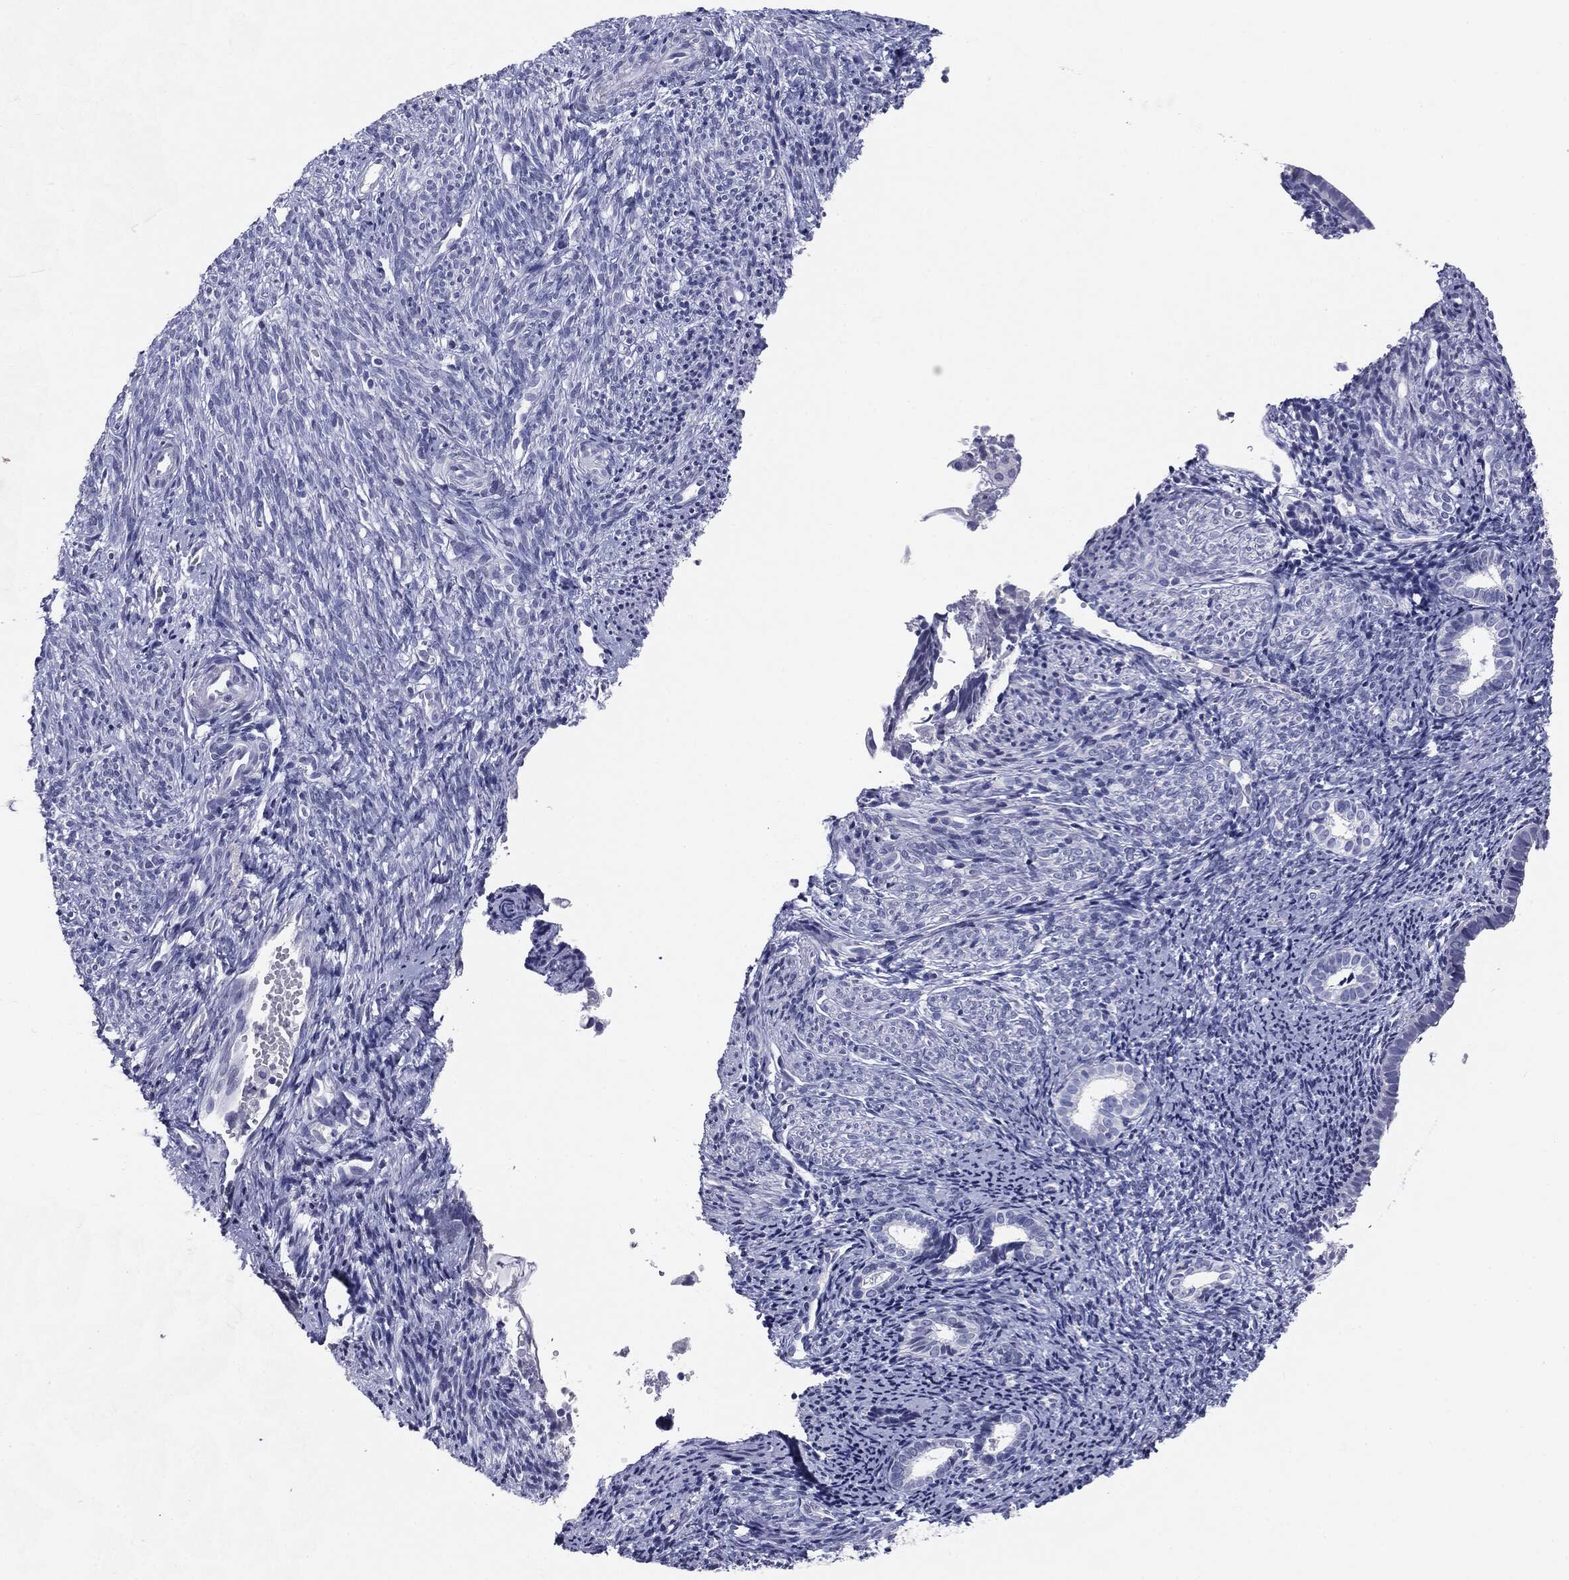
{"staining": {"intensity": "negative", "quantity": "none", "location": "none"}, "tissue": "endometrial cancer", "cell_type": "Tumor cells", "image_type": "cancer", "snomed": [{"axis": "morphology", "description": "Adenocarcinoma, NOS"}, {"axis": "topography", "description": "Endometrium"}], "caption": "IHC photomicrograph of human endometrial adenocarcinoma stained for a protein (brown), which reveals no staining in tumor cells.", "gene": "SERPINB4", "patient": {"sex": "female", "age": 56}}